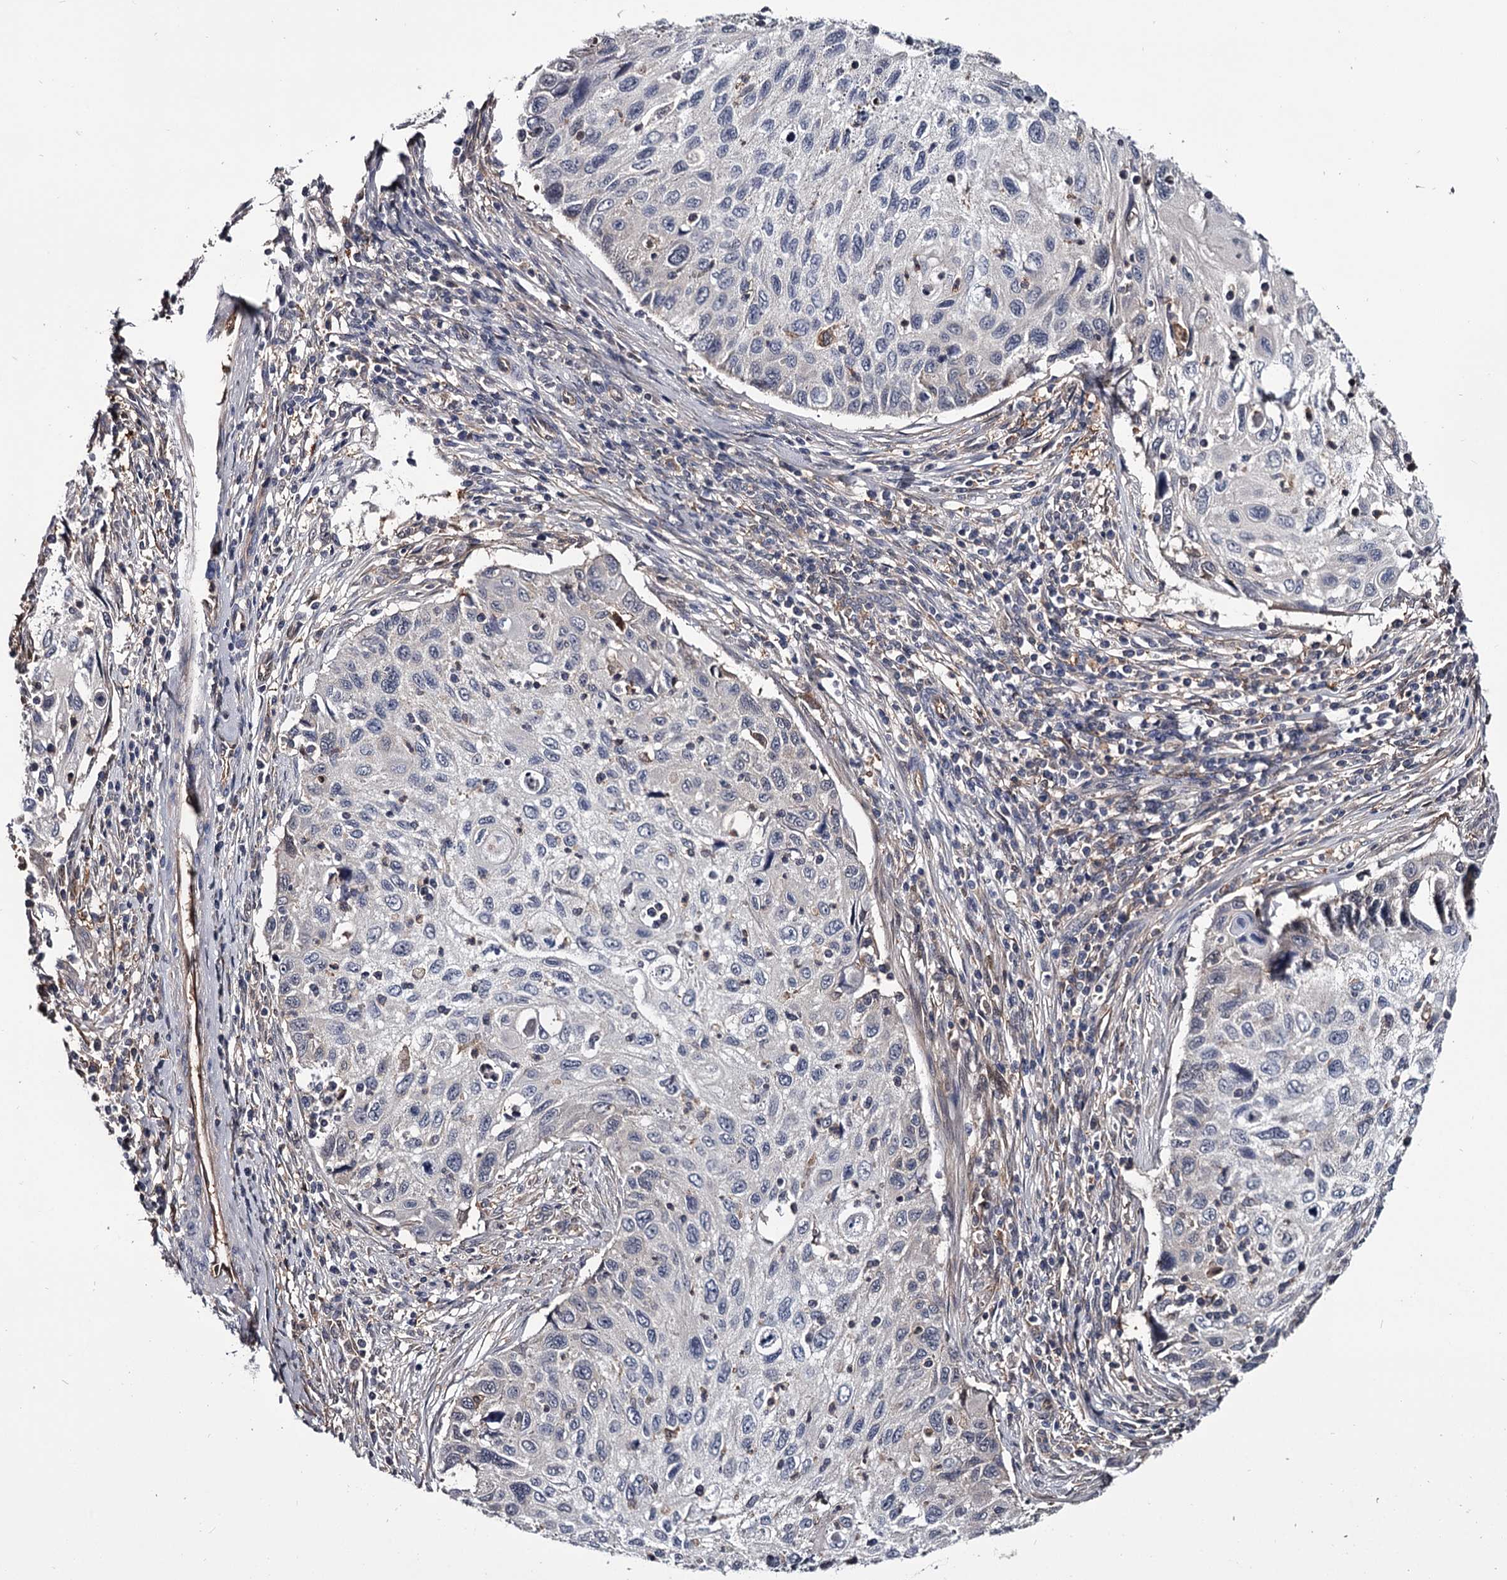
{"staining": {"intensity": "negative", "quantity": "none", "location": "none"}, "tissue": "cervical cancer", "cell_type": "Tumor cells", "image_type": "cancer", "snomed": [{"axis": "morphology", "description": "Squamous cell carcinoma, NOS"}, {"axis": "topography", "description": "Cervix"}], "caption": "Squamous cell carcinoma (cervical) was stained to show a protein in brown. There is no significant expression in tumor cells.", "gene": "GSTO1", "patient": {"sex": "female", "age": 70}}